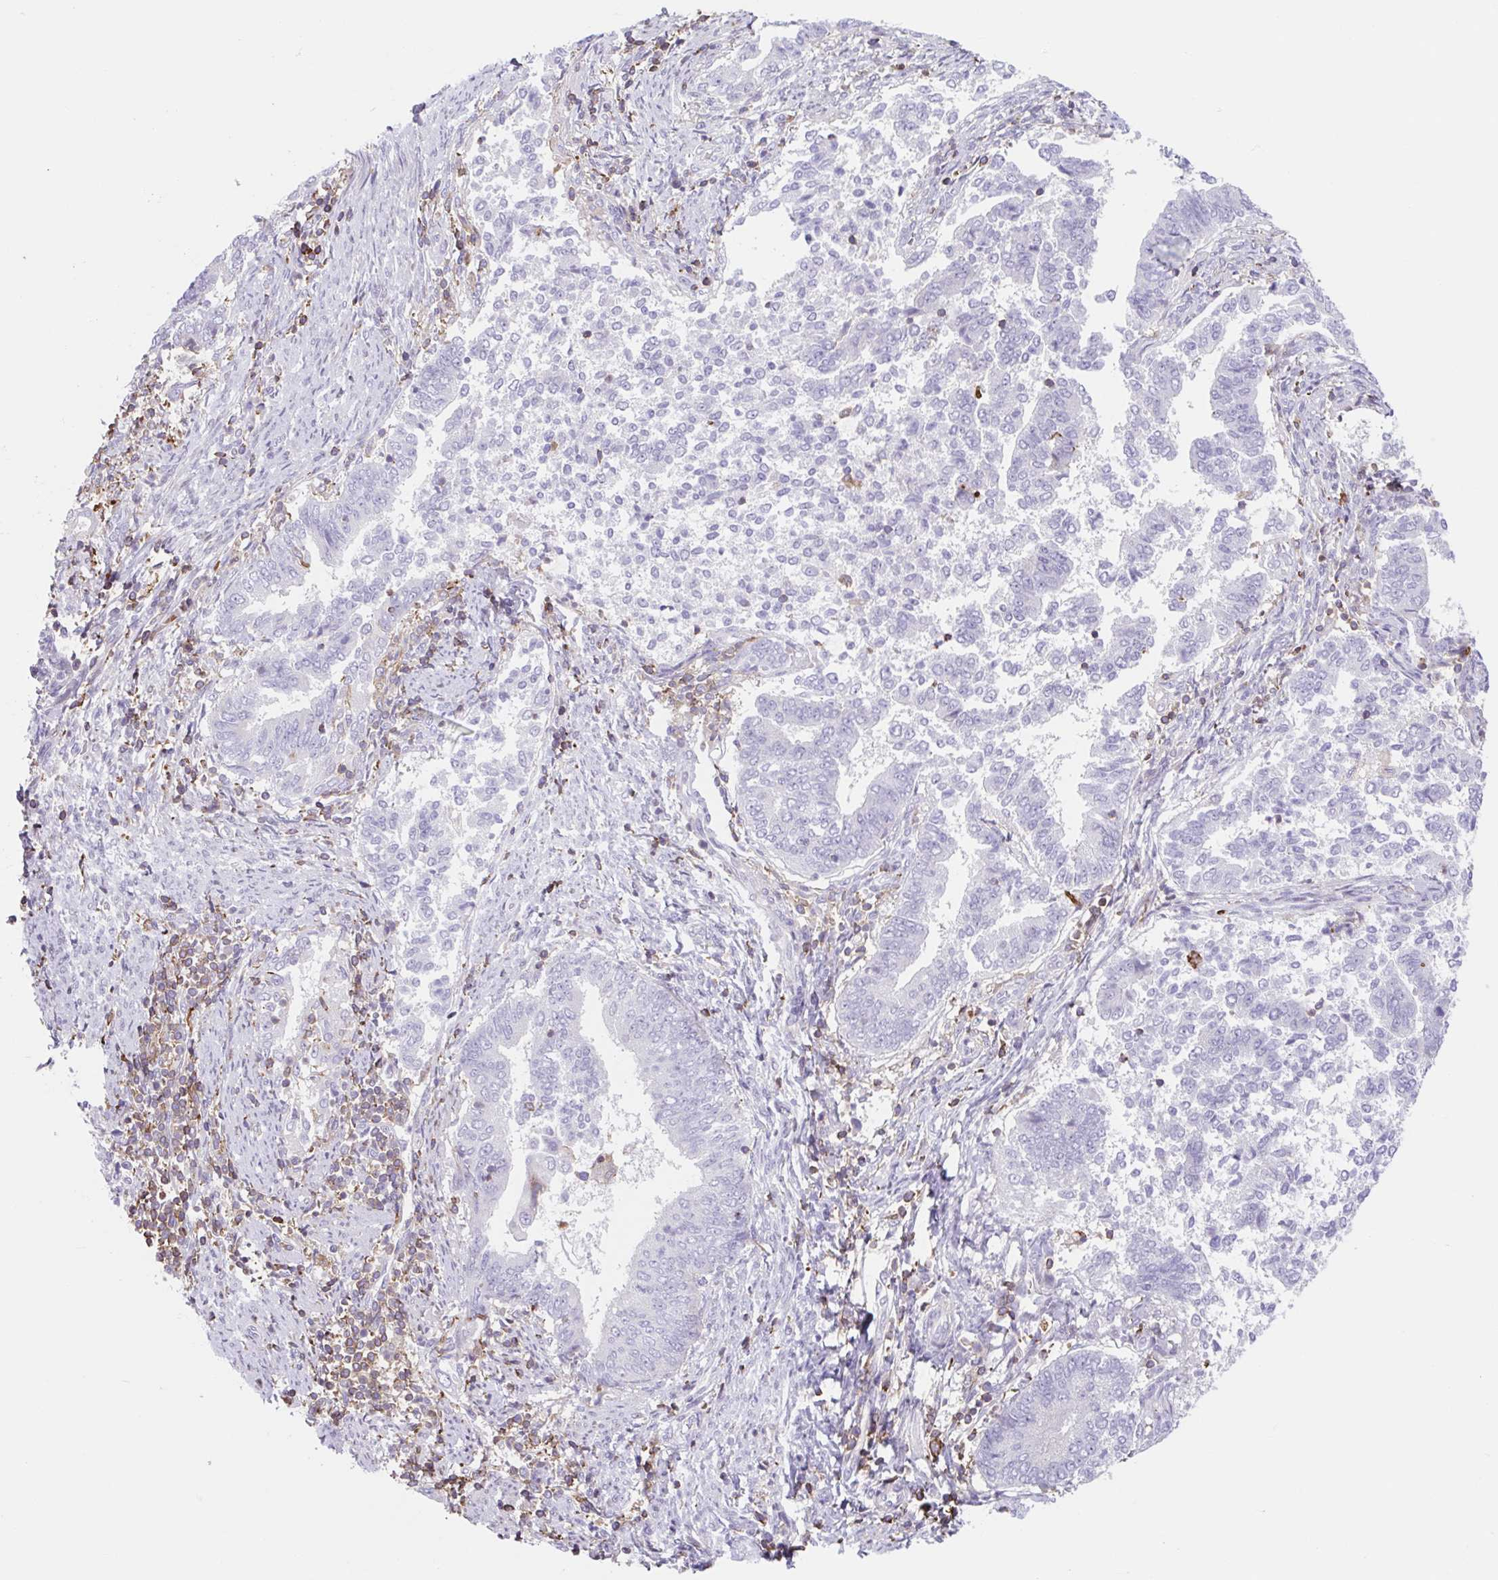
{"staining": {"intensity": "negative", "quantity": "none", "location": "none"}, "tissue": "endometrial cancer", "cell_type": "Tumor cells", "image_type": "cancer", "snomed": [{"axis": "morphology", "description": "Adenocarcinoma, NOS"}, {"axis": "topography", "description": "Endometrium"}], "caption": "There is no significant positivity in tumor cells of endometrial cancer.", "gene": "TPRG1", "patient": {"sex": "female", "age": 65}}